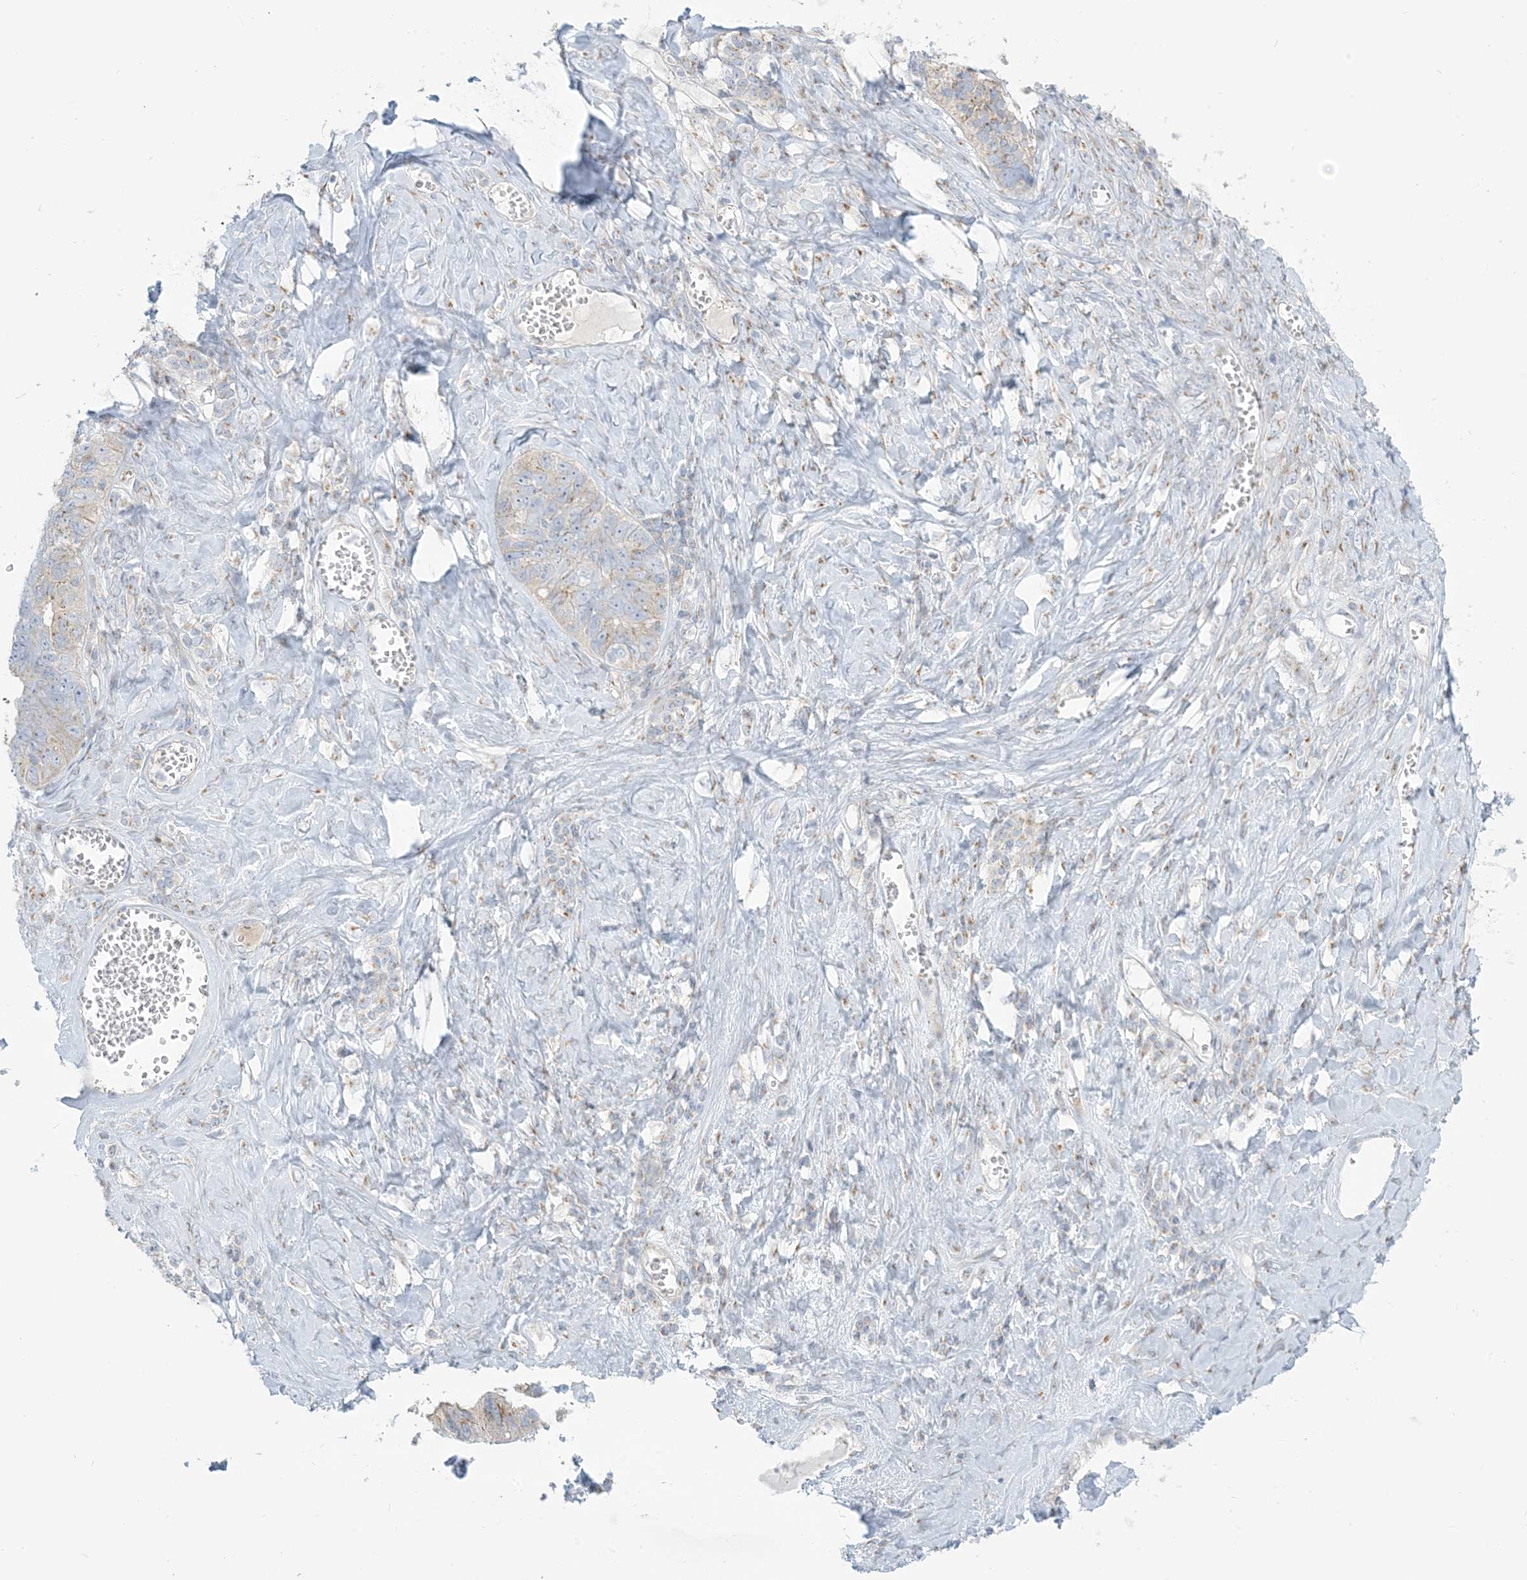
{"staining": {"intensity": "weak", "quantity": "25%-75%", "location": "cytoplasmic/membranous"}, "tissue": "ovarian cancer", "cell_type": "Tumor cells", "image_type": "cancer", "snomed": [{"axis": "morphology", "description": "Cystadenocarcinoma, serous, NOS"}, {"axis": "topography", "description": "Ovary"}], "caption": "Immunohistochemical staining of human ovarian cancer shows low levels of weak cytoplasmic/membranous expression in about 25%-75% of tumor cells.", "gene": "AFTPH", "patient": {"sex": "female", "age": 79}}